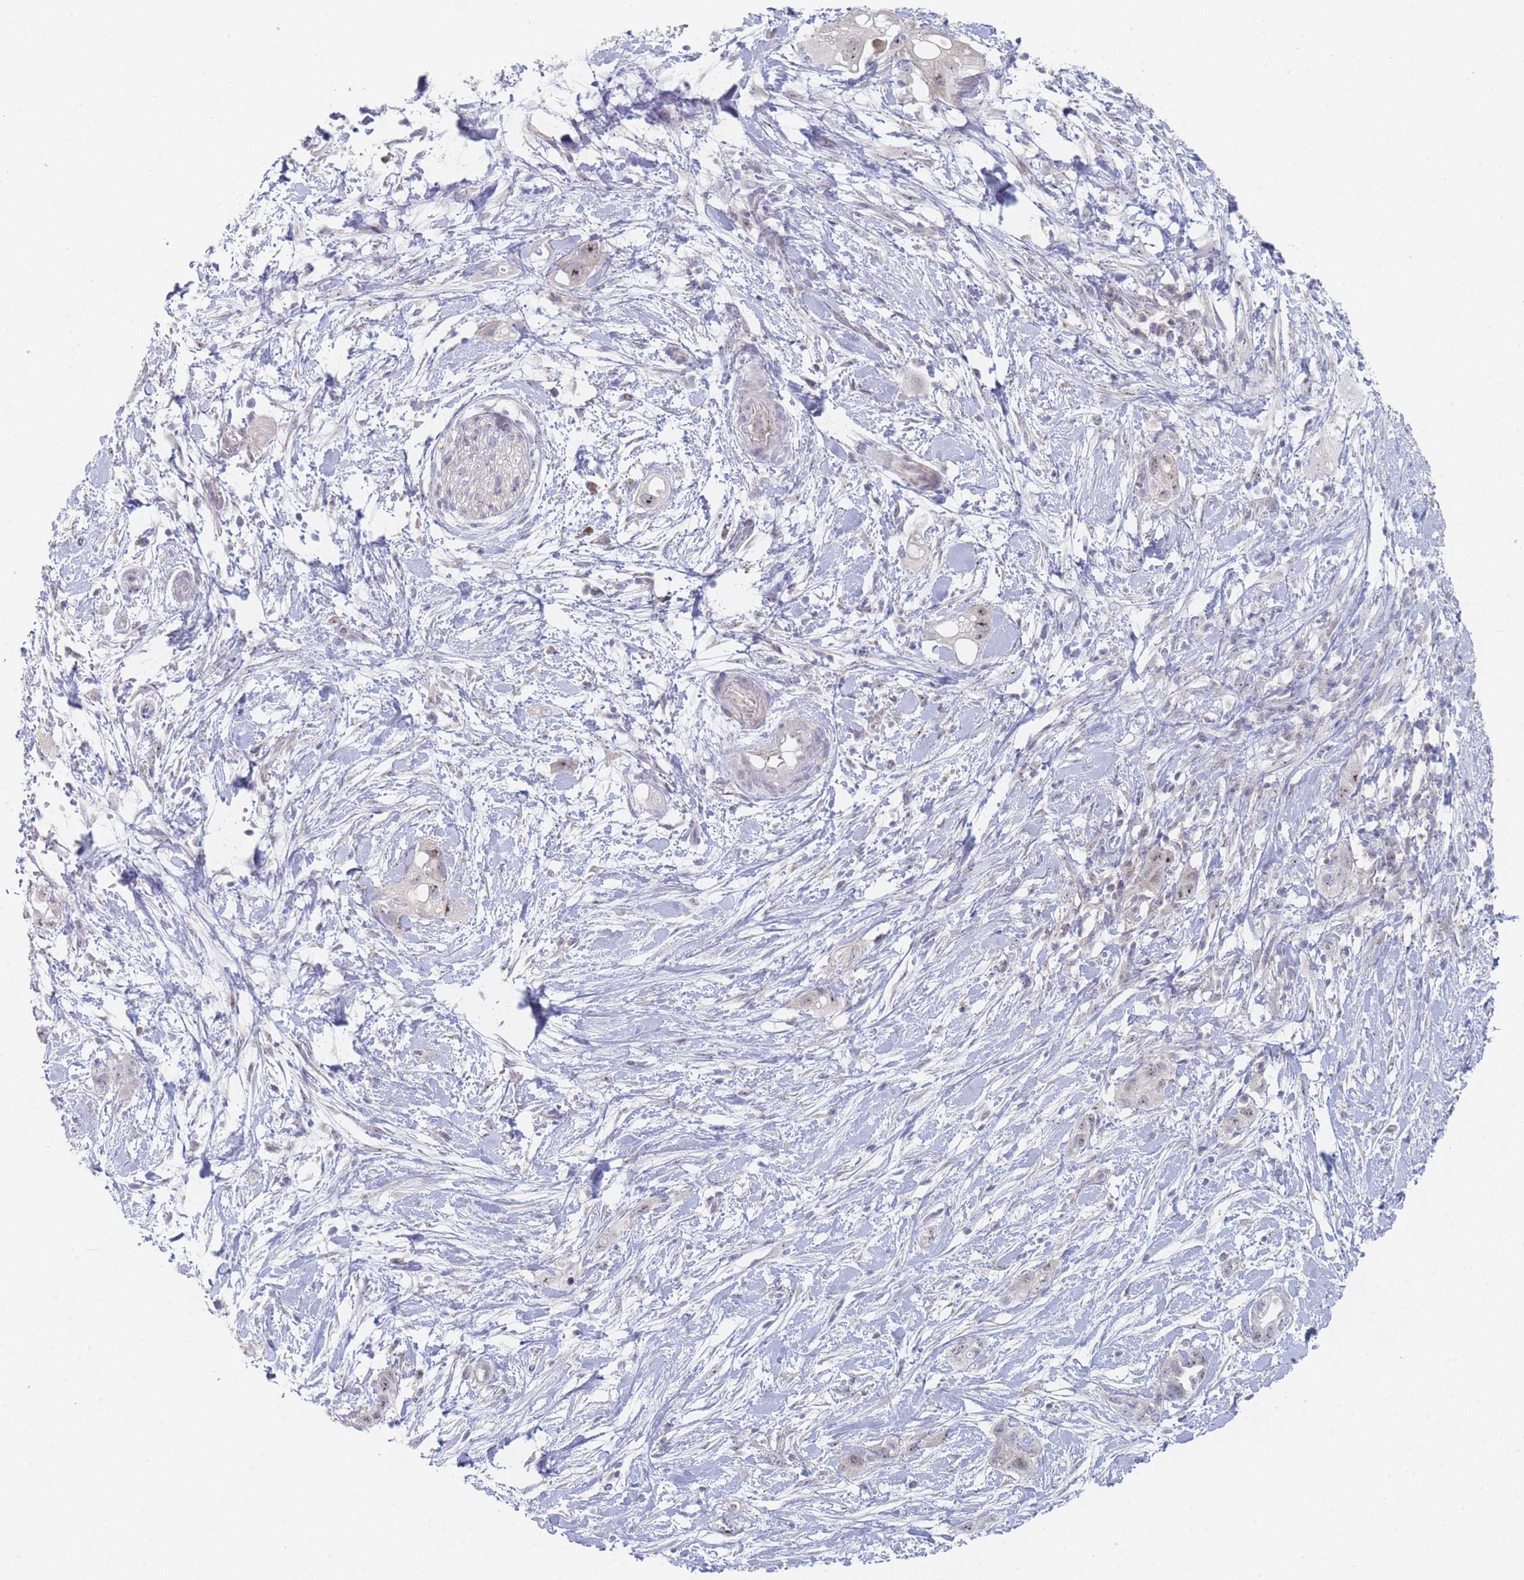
{"staining": {"intensity": "negative", "quantity": "none", "location": "none"}, "tissue": "pancreatic cancer", "cell_type": "Tumor cells", "image_type": "cancer", "snomed": [{"axis": "morphology", "description": "Adenocarcinoma, NOS"}, {"axis": "topography", "description": "Pancreas"}], "caption": "Immunohistochemistry (IHC) of human pancreatic cancer shows no positivity in tumor cells.", "gene": "RNF8", "patient": {"sex": "female", "age": 72}}